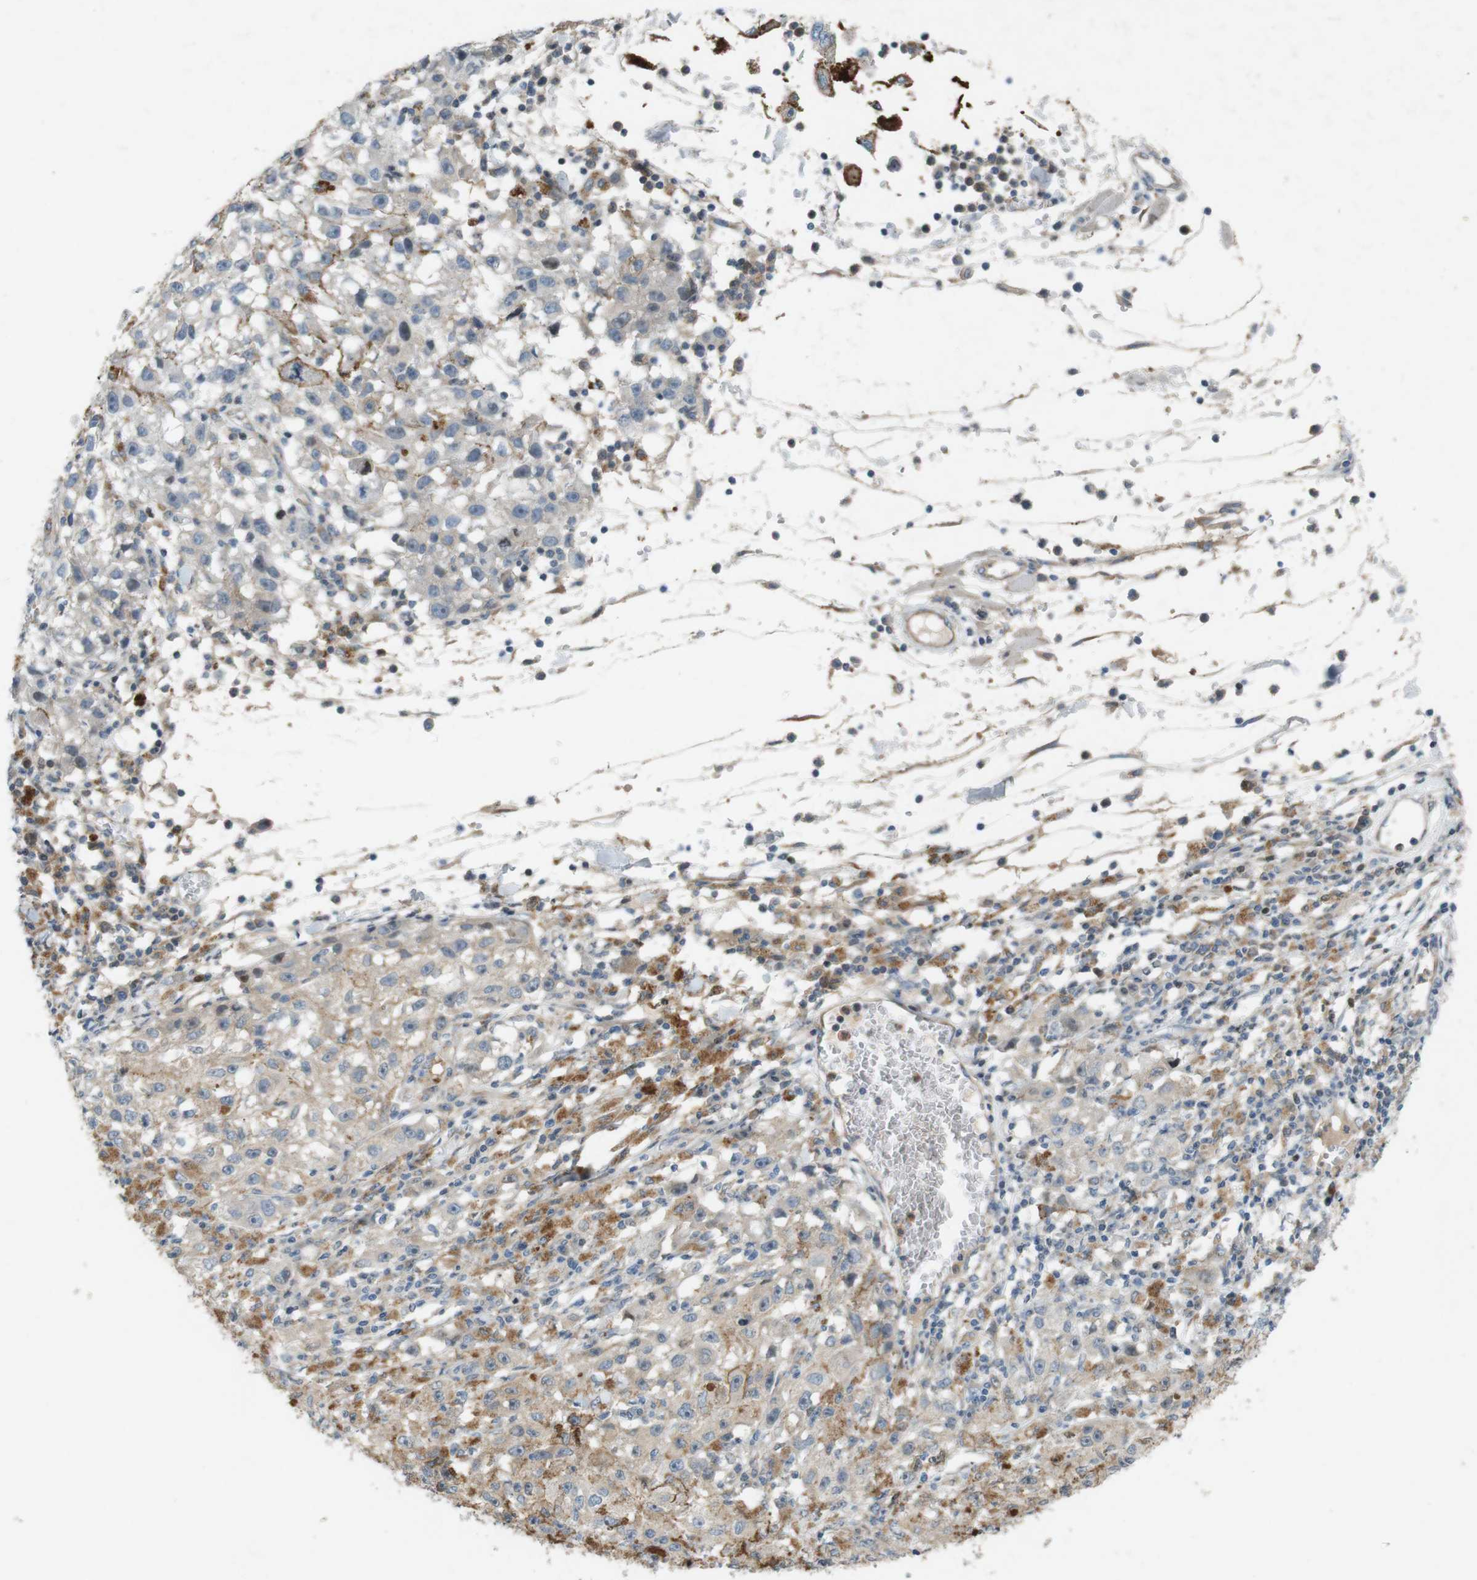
{"staining": {"intensity": "weak", "quantity": "<25%", "location": "cytoplasmic/membranous"}, "tissue": "melanoma", "cell_type": "Tumor cells", "image_type": "cancer", "snomed": [{"axis": "morphology", "description": "Malignant melanoma, NOS"}, {"axis": "topography", "description": "Skin"}], "caption": "Immunohistochemical staining of melanoma displays no significant staining in tumor cells.", "gene": "PCDH10", "patient": {"sex": "female", "age": 104}}